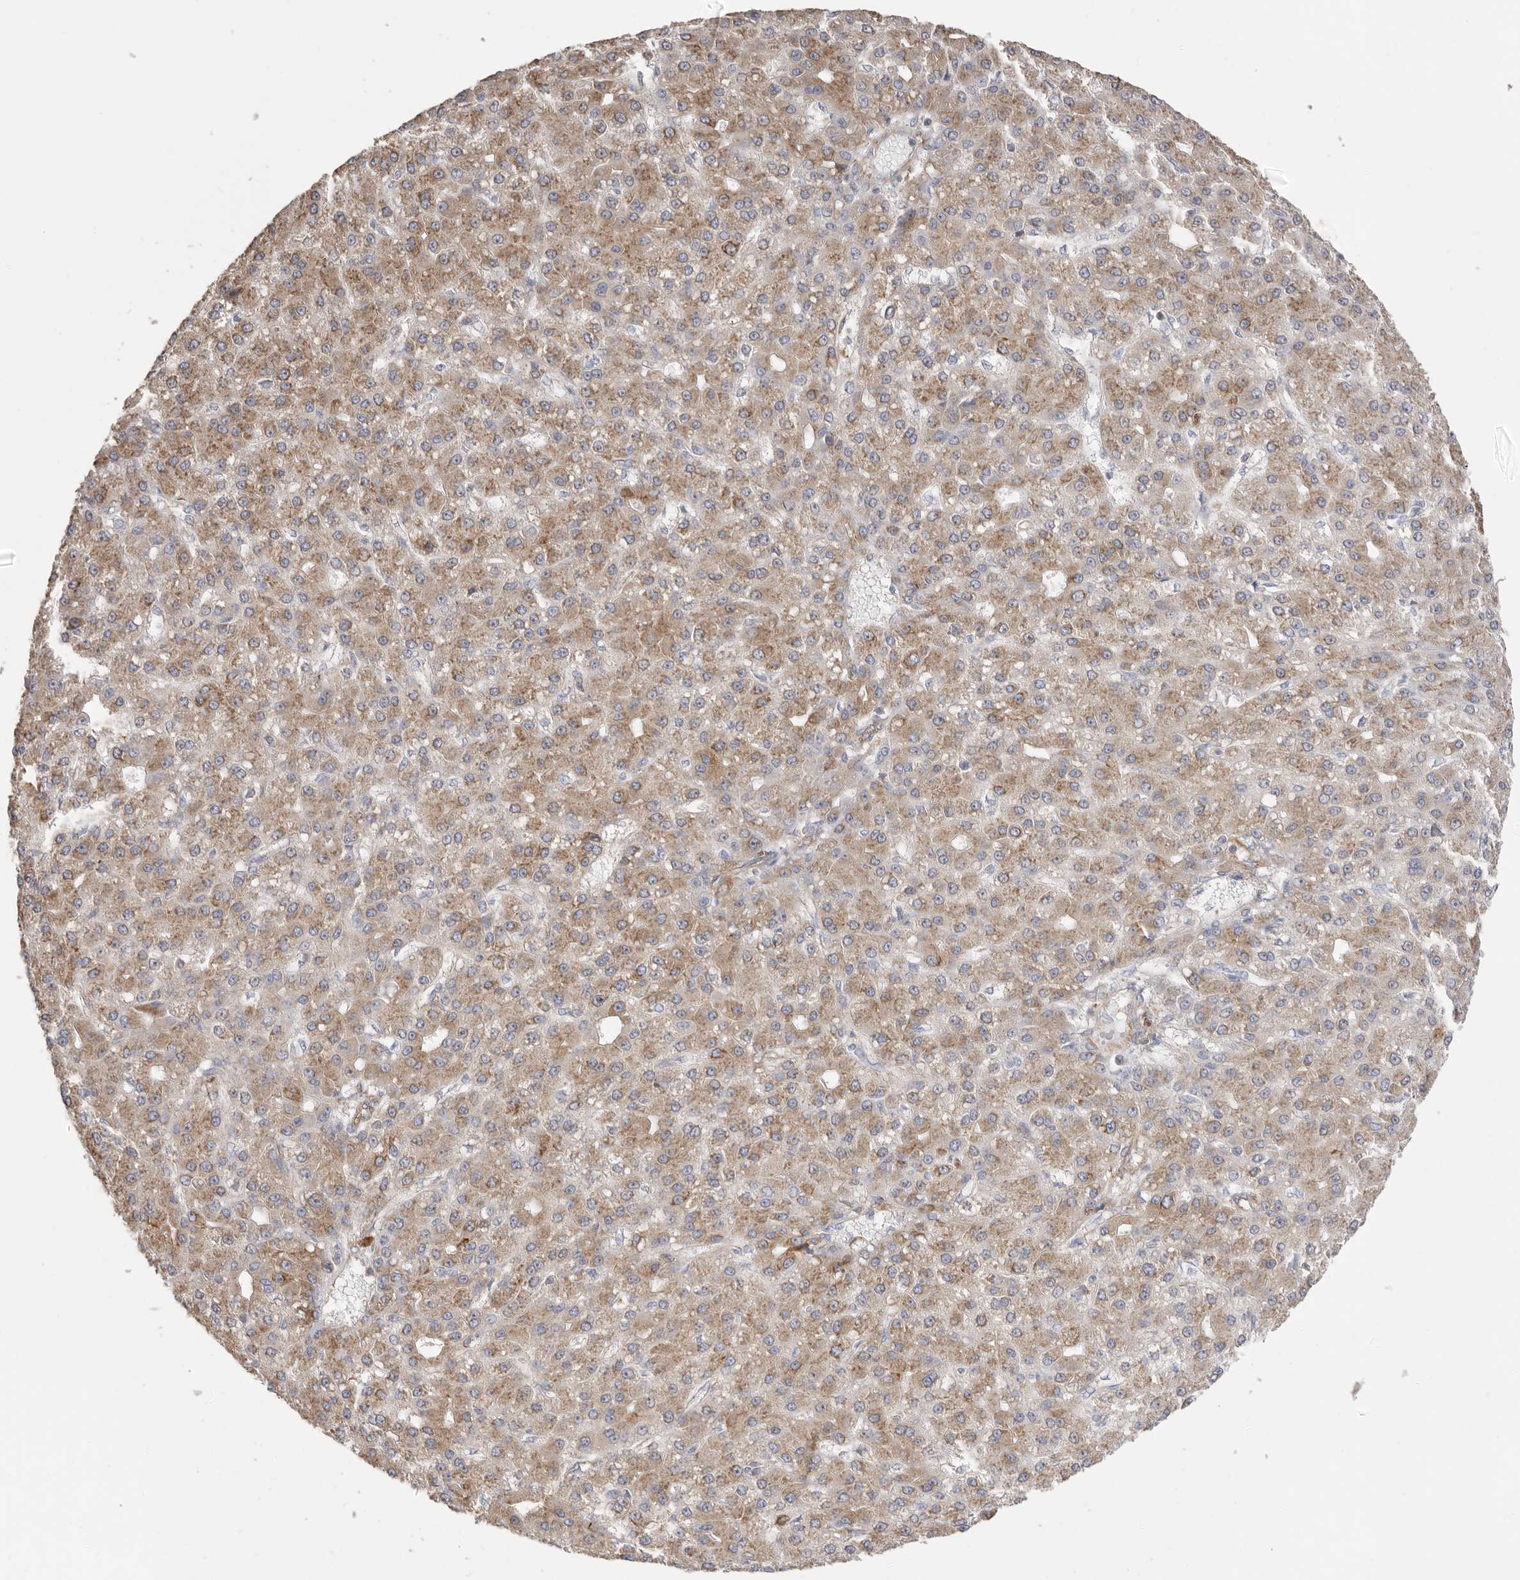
{"staining": {"intensity": "moderate", "quantity": ">75%", "location": "cytoplasmic/membranous"}, "tissue": "liver cancer", "cell_type": "Tumor cells", "image_type": "cancer", "snomed": [{"axis": "morphology", "description": "Carcinoma, Hepatocellular, NOS"}, {"axis": "topography", "description": "Liver"}], "caption": "Protein expression analysis of liver hepatocellular carcinoma reveals moderate cytoplasmic/membranous staining in approximately >75% of tumor cells.", "gene": "SERBP1", "patient": {"sex": "male", "age": 67}}